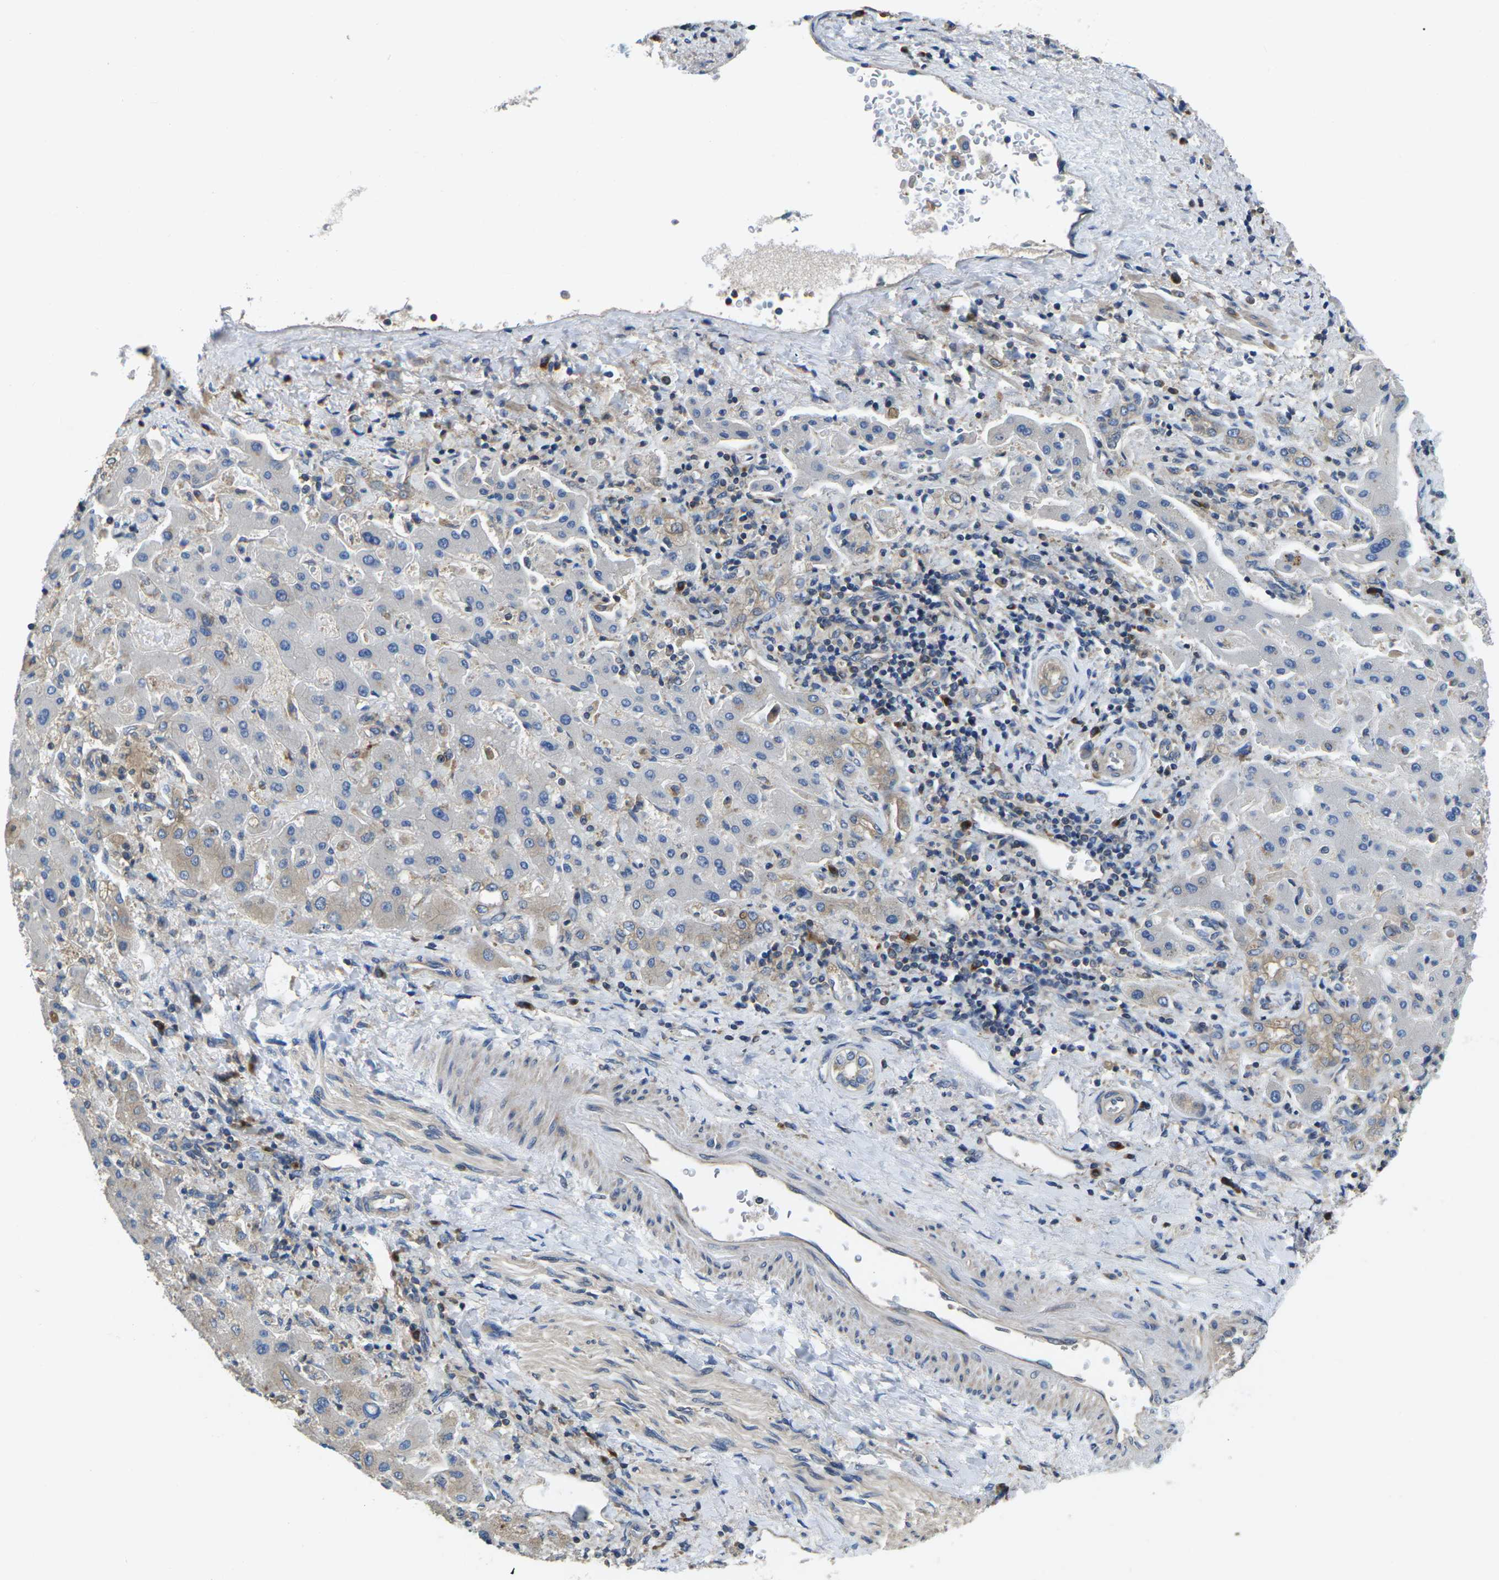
{"staining": {"intensity": "weak", "quantity": "<25%", "location": "cytoplasmic/membranous"}, "tissue": "liver cancer", "cell_type": "Tumor cells", "image_type": "cancer", "snomed": [{"axis": "morphology", "description": "Cholangiocarcinoma"}, {"axis": "topography", "description": "Liver"}], "caption": "DAB immunohistochemical staining of liver cholangiocarcinoma exhibits no significant positivity in tumor cells.", "gene": "TMCC2", "patient": {"sex": "male", "age": 50}}